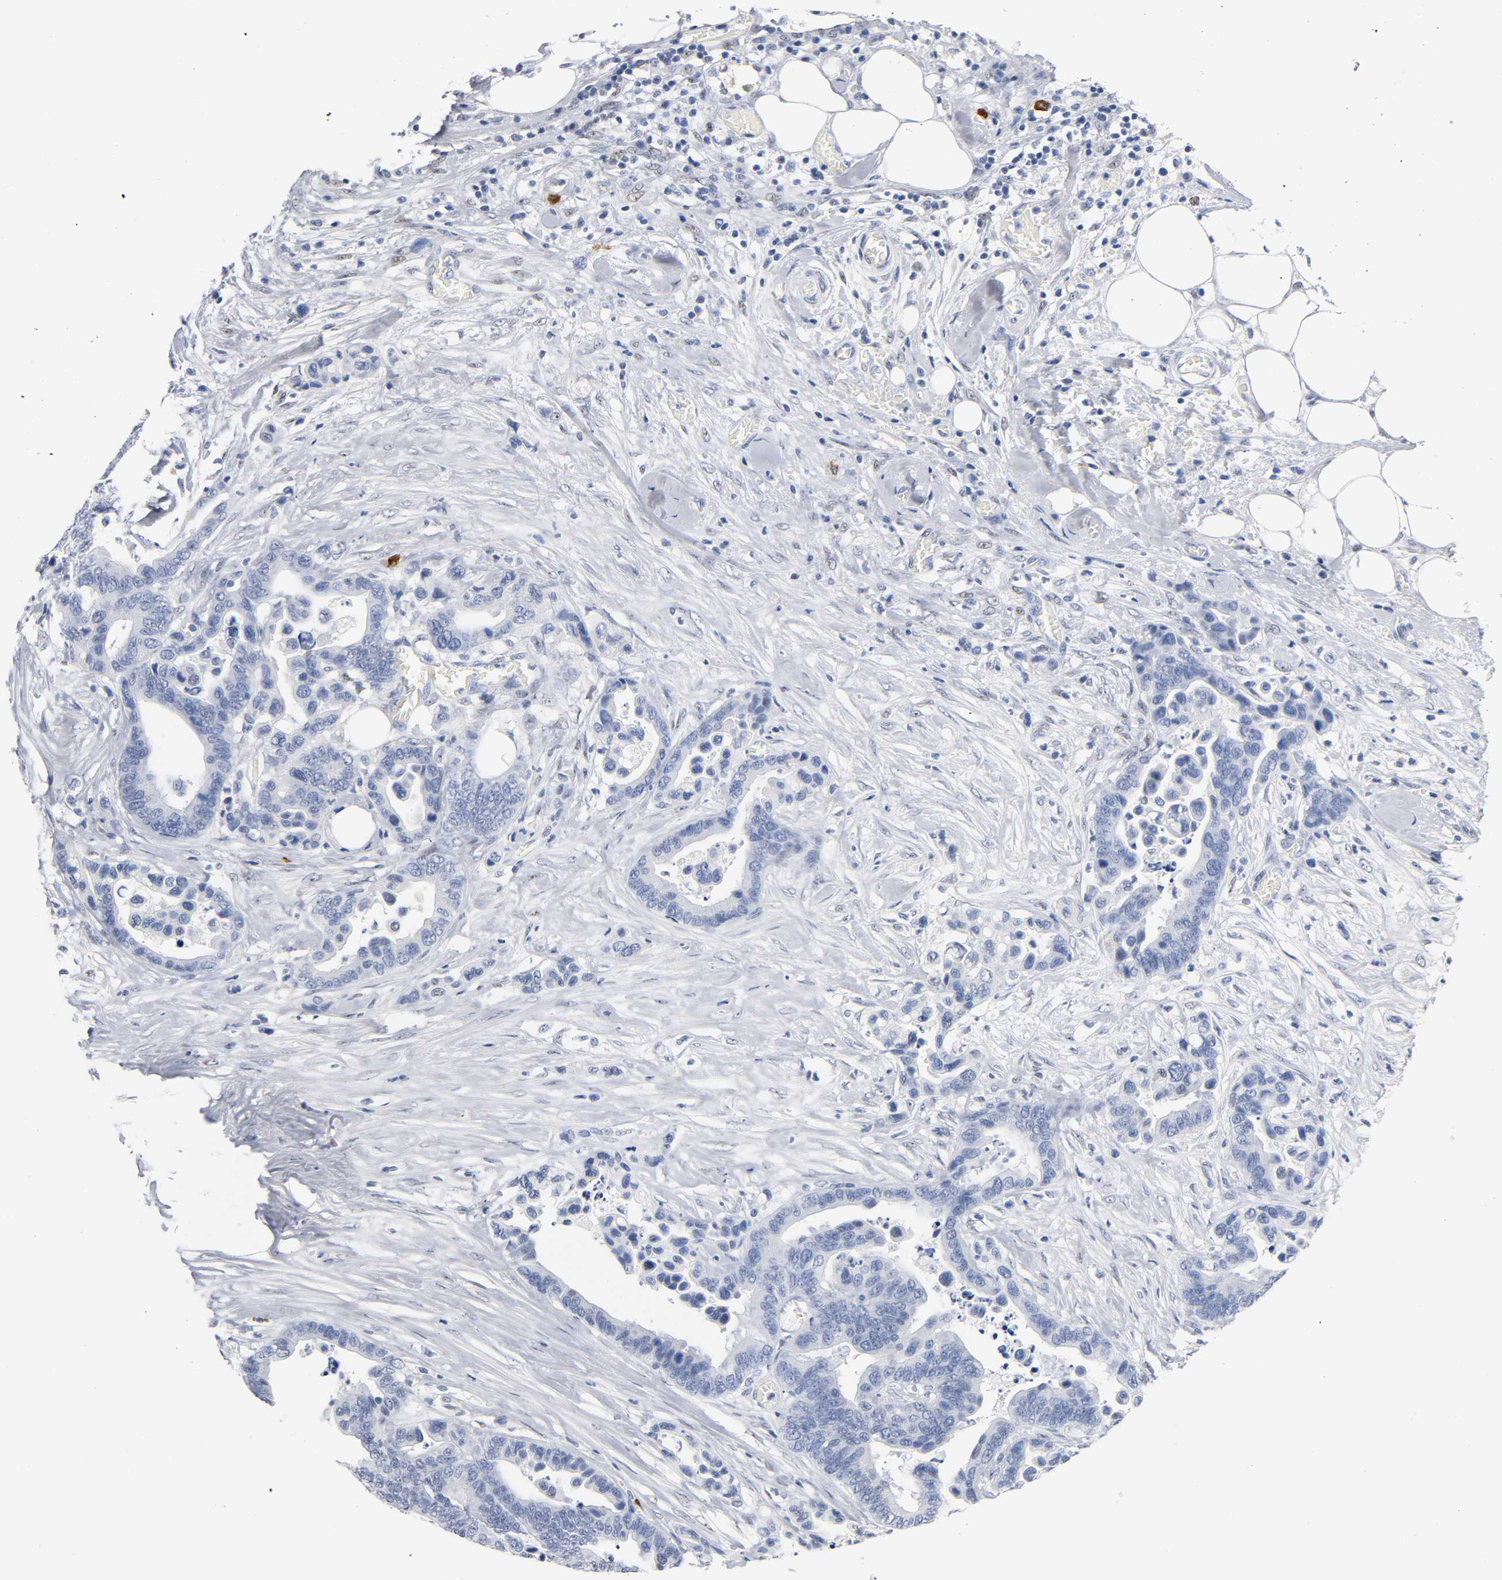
{"staining": {"intensity": "negative", "quantity": "none", "location": "none"}, "tissue": "colorectal cancer", "cell_type": "Tumor cells", "image_type": "cancer", "snomed": [{"axis": "morphology", "description": "Adenocarcinoma, NOS"}, {"axis": "topography", "description": "Colon"}], "caption": "This is an immunohistochemistry photomicrograph of human colorectal cancer (adenocarcinoma). There is no staining in tumor cells.", "gene": "NAB2", "patient": {"sex": "male", "age": 82}}